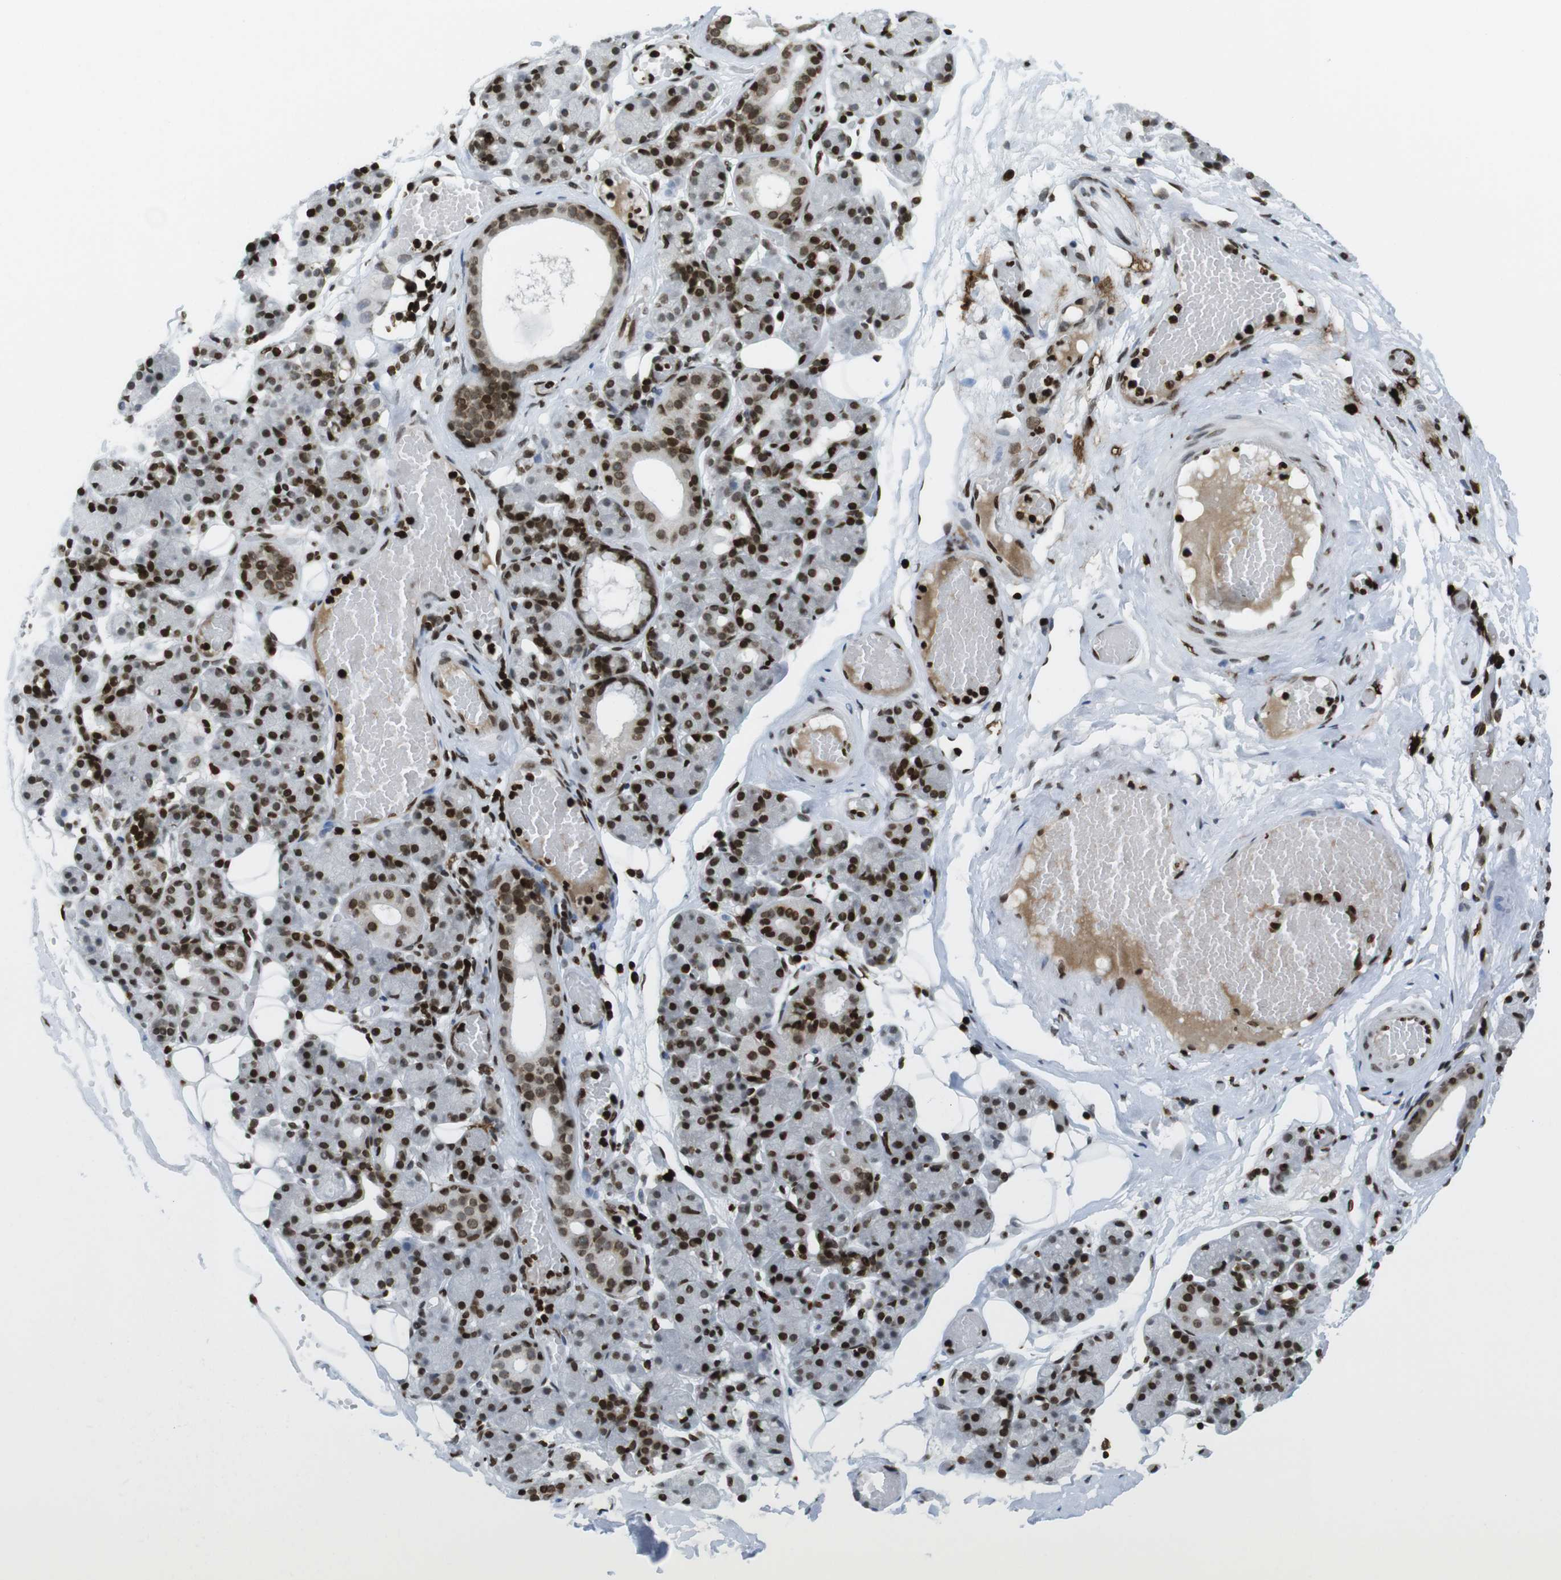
{"staining": {"intensity": "strong", "quantity": "25%-75%", "location": "nuclear"}, "tissue": "salivary gland", "cell_type": "Glandular cells", "image_type": "normal", "snomed": [{"axis": "morphology", "description": "Normal tissue, NOS"}, {"axis": "topography", "description": "Salivary gland"}], "caption": "Immunohistochemistry staining of unremarkable salivary gland, which exhibits high levels of strong nuclear expression in about 25%-75% of glandular cells indicating strong nuclear protein staining. The staining was performed using DAB (brown) for protein detection and nuclei were counterstained in hematoxylin (blue).", "gene": "H2AC8", "patient": {"sex": "male", "age": 63}}